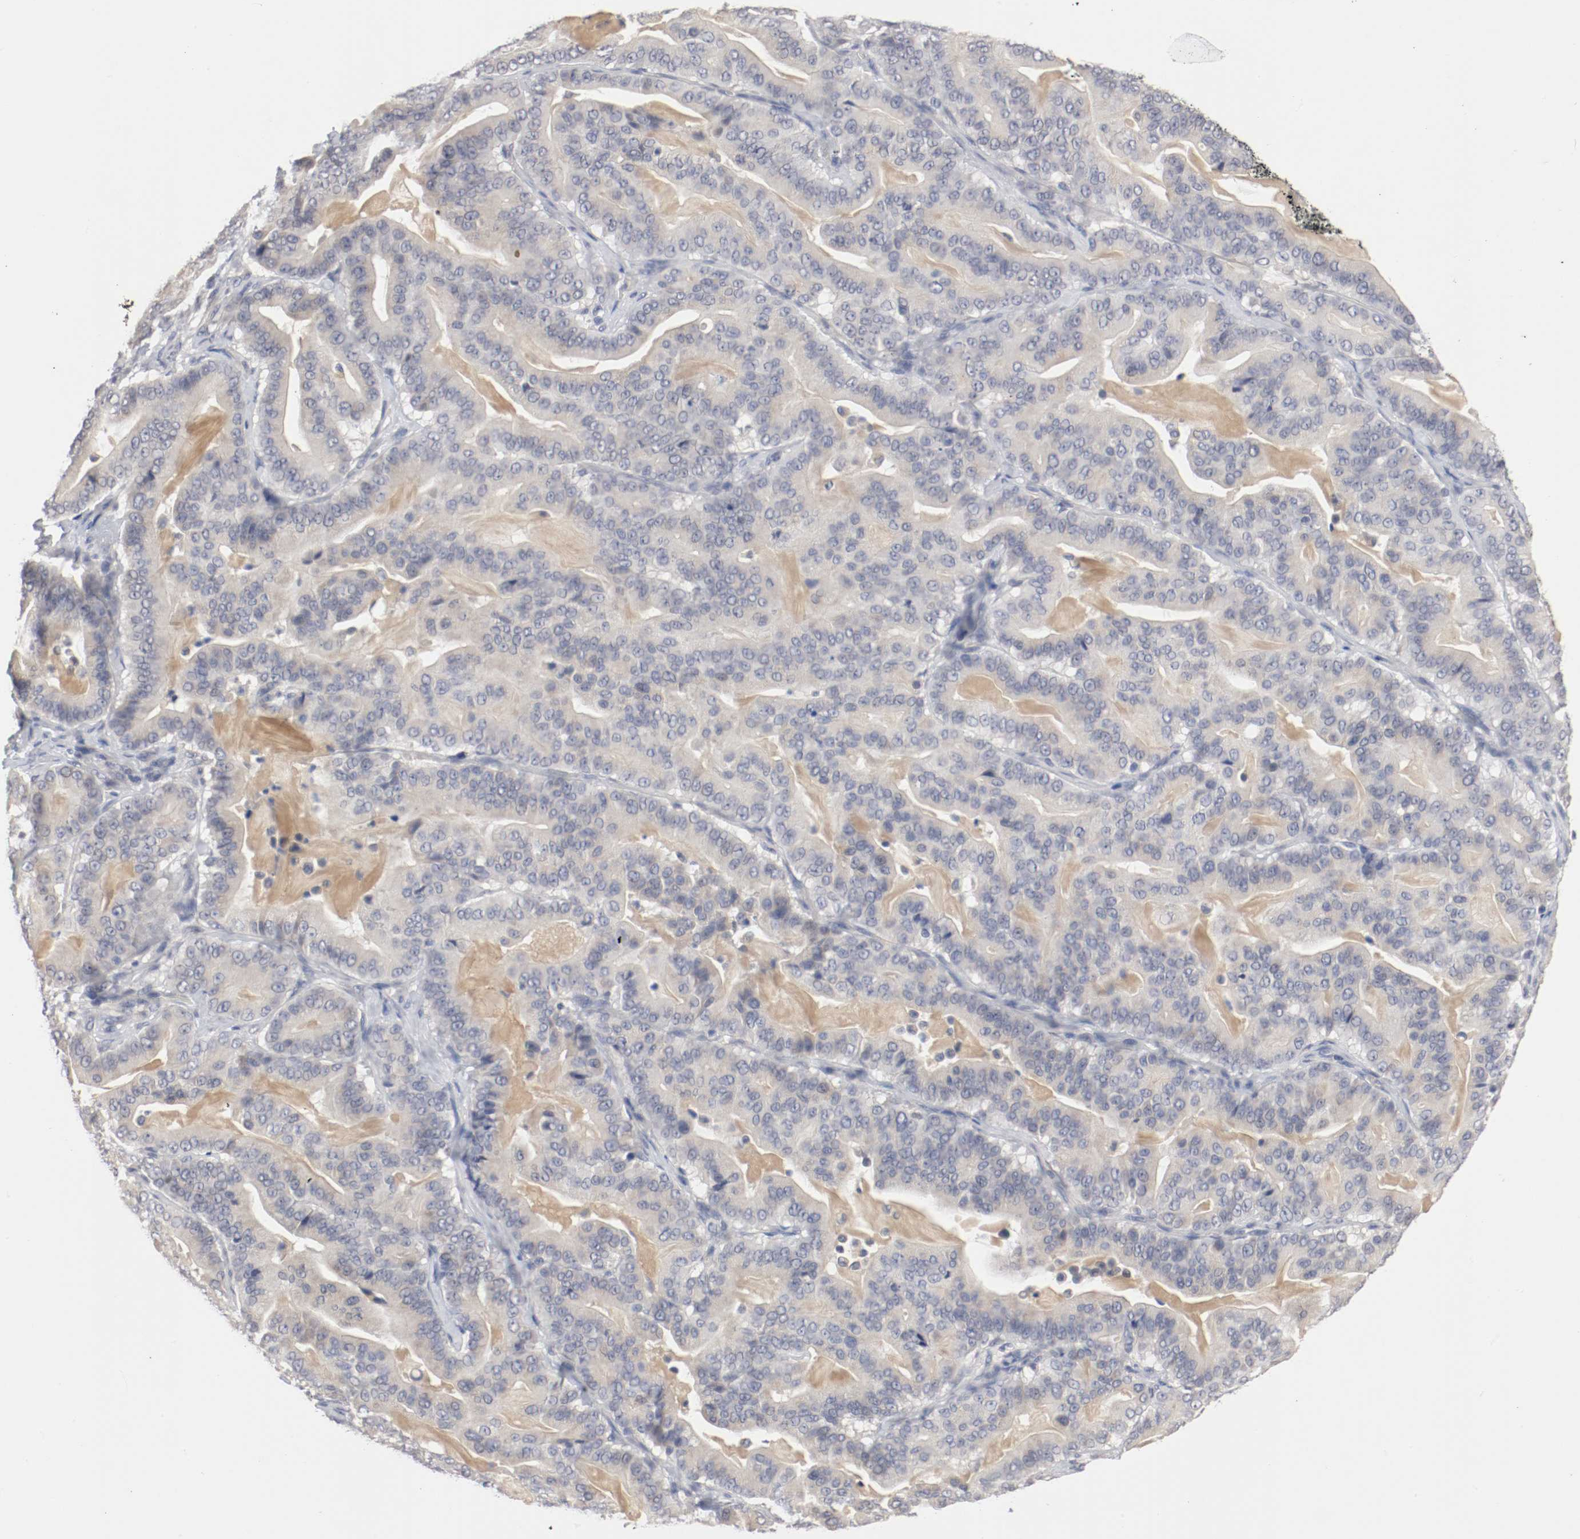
{"staining": {"intensity": "negative", "quantity": "none", "location": "none"}, "tissue": "pancreatic cancer", "cell_type": "Tumor cells", "image_type": "cancer", "snomed": [{"axis": "morphology", "description": "Adenocarcinoma, NOS"}, {"axis": "topography", "description": "Pancreas"}], "caption": "DAB immunohistochemical staining of human adenocarcinoma (pancreatic) displays no significant staining in tumor cells. Nuclei are stained in blue.", "gene": "CEBPE", "patient": {"sex": "male", "age": 63}}